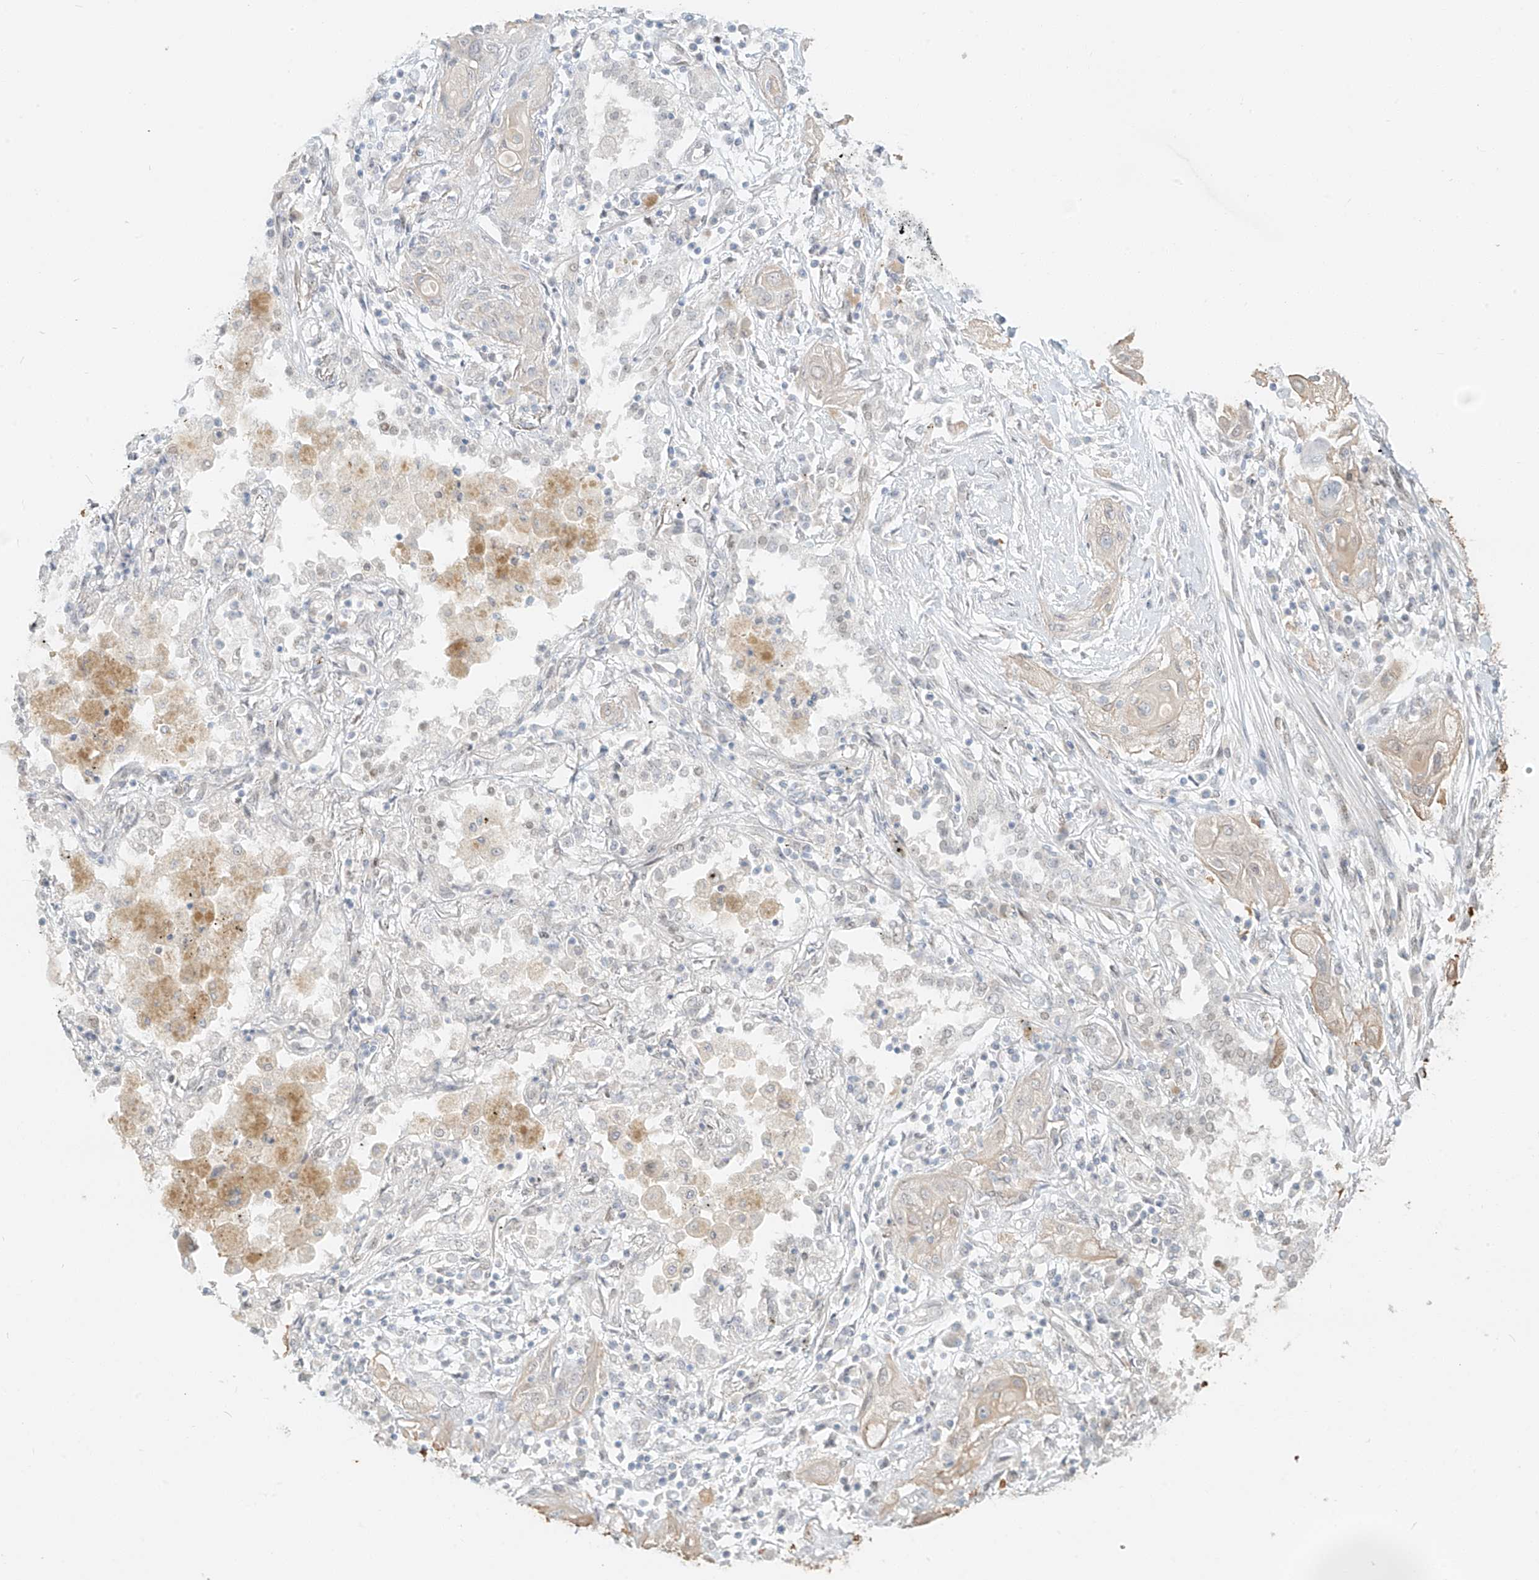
{"staining": {"intensity": "weak", "quantity": "<25%", "location": "cytoplasmic/membranous"}, "tissue": "lung cancer", "cell_type": "Tumor cells", "image_type": "cancer", "snomed": [{"axis": "morphology", "description": "Squamous cell carcinoma, NOS"}, {"axis": "topography", "description": "Lung"}], "caption": "DAB (3,3'-diaminobenzidine) immunohistochemical staining of human lung cancer displays no significant expression in tumor cells.", "gene": "ZNF774", "patient": {"sex": "female", "age": 47}}